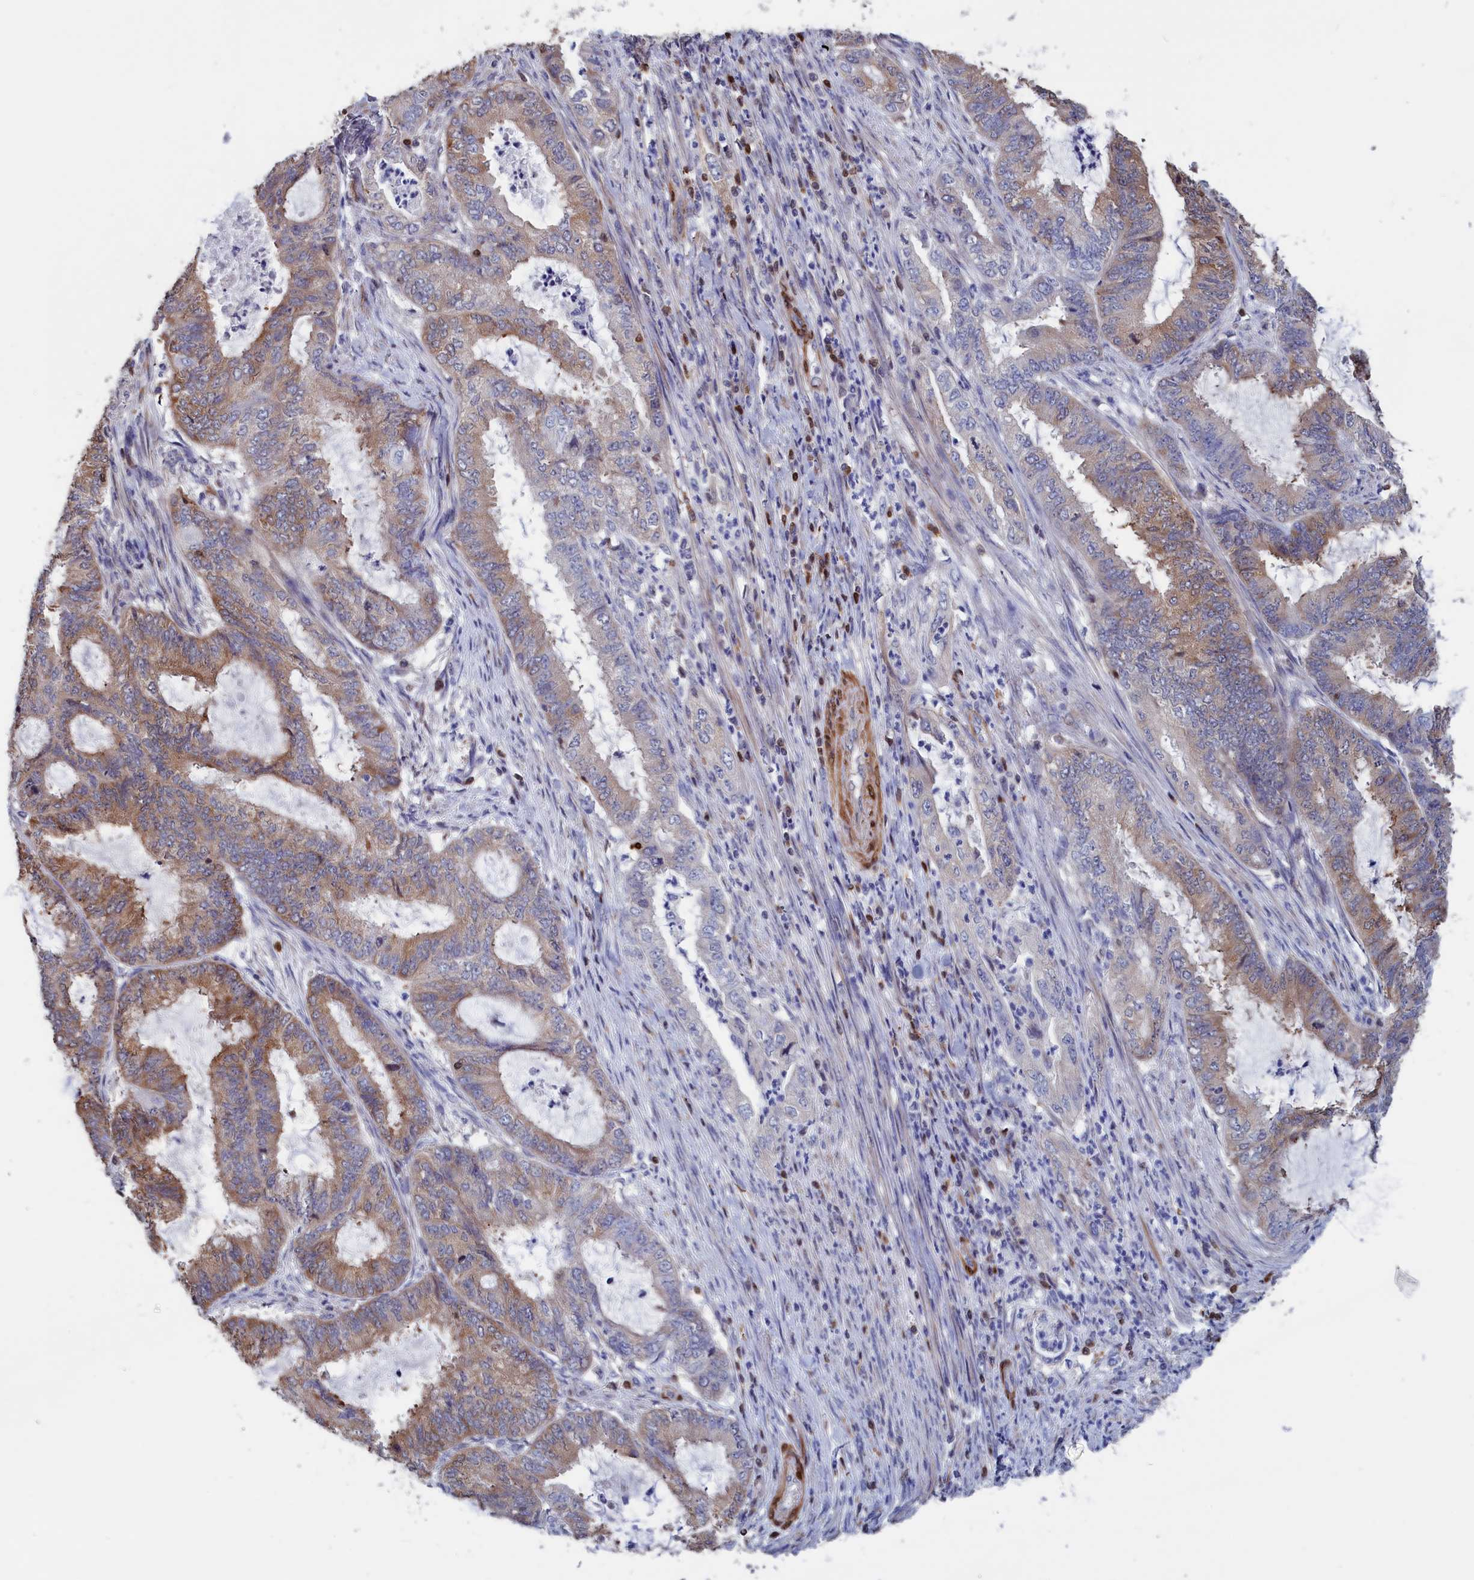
{"staining": {"intensity": "moderate", "quantity": "<25%", "location": "cytoplasmic/membranous"}, "tissue": "endometrial cancer", "cell_type": "Tumor cells", "image_type": "cancer", "snomed": [{"axis": "morphology", "description": "Adenocarcinoma, NOS"}, {"axis": "topography", "description": "Endometrium"}], "caption": "Brown immunohistochemical staining in human endometrial adenocarcinoma reveals moderate cytoplasmic/membranous expression in approximately <25% of tumor cells.", "gene": "CRIP1", "patient": {"sex": "female", "age": 51}}